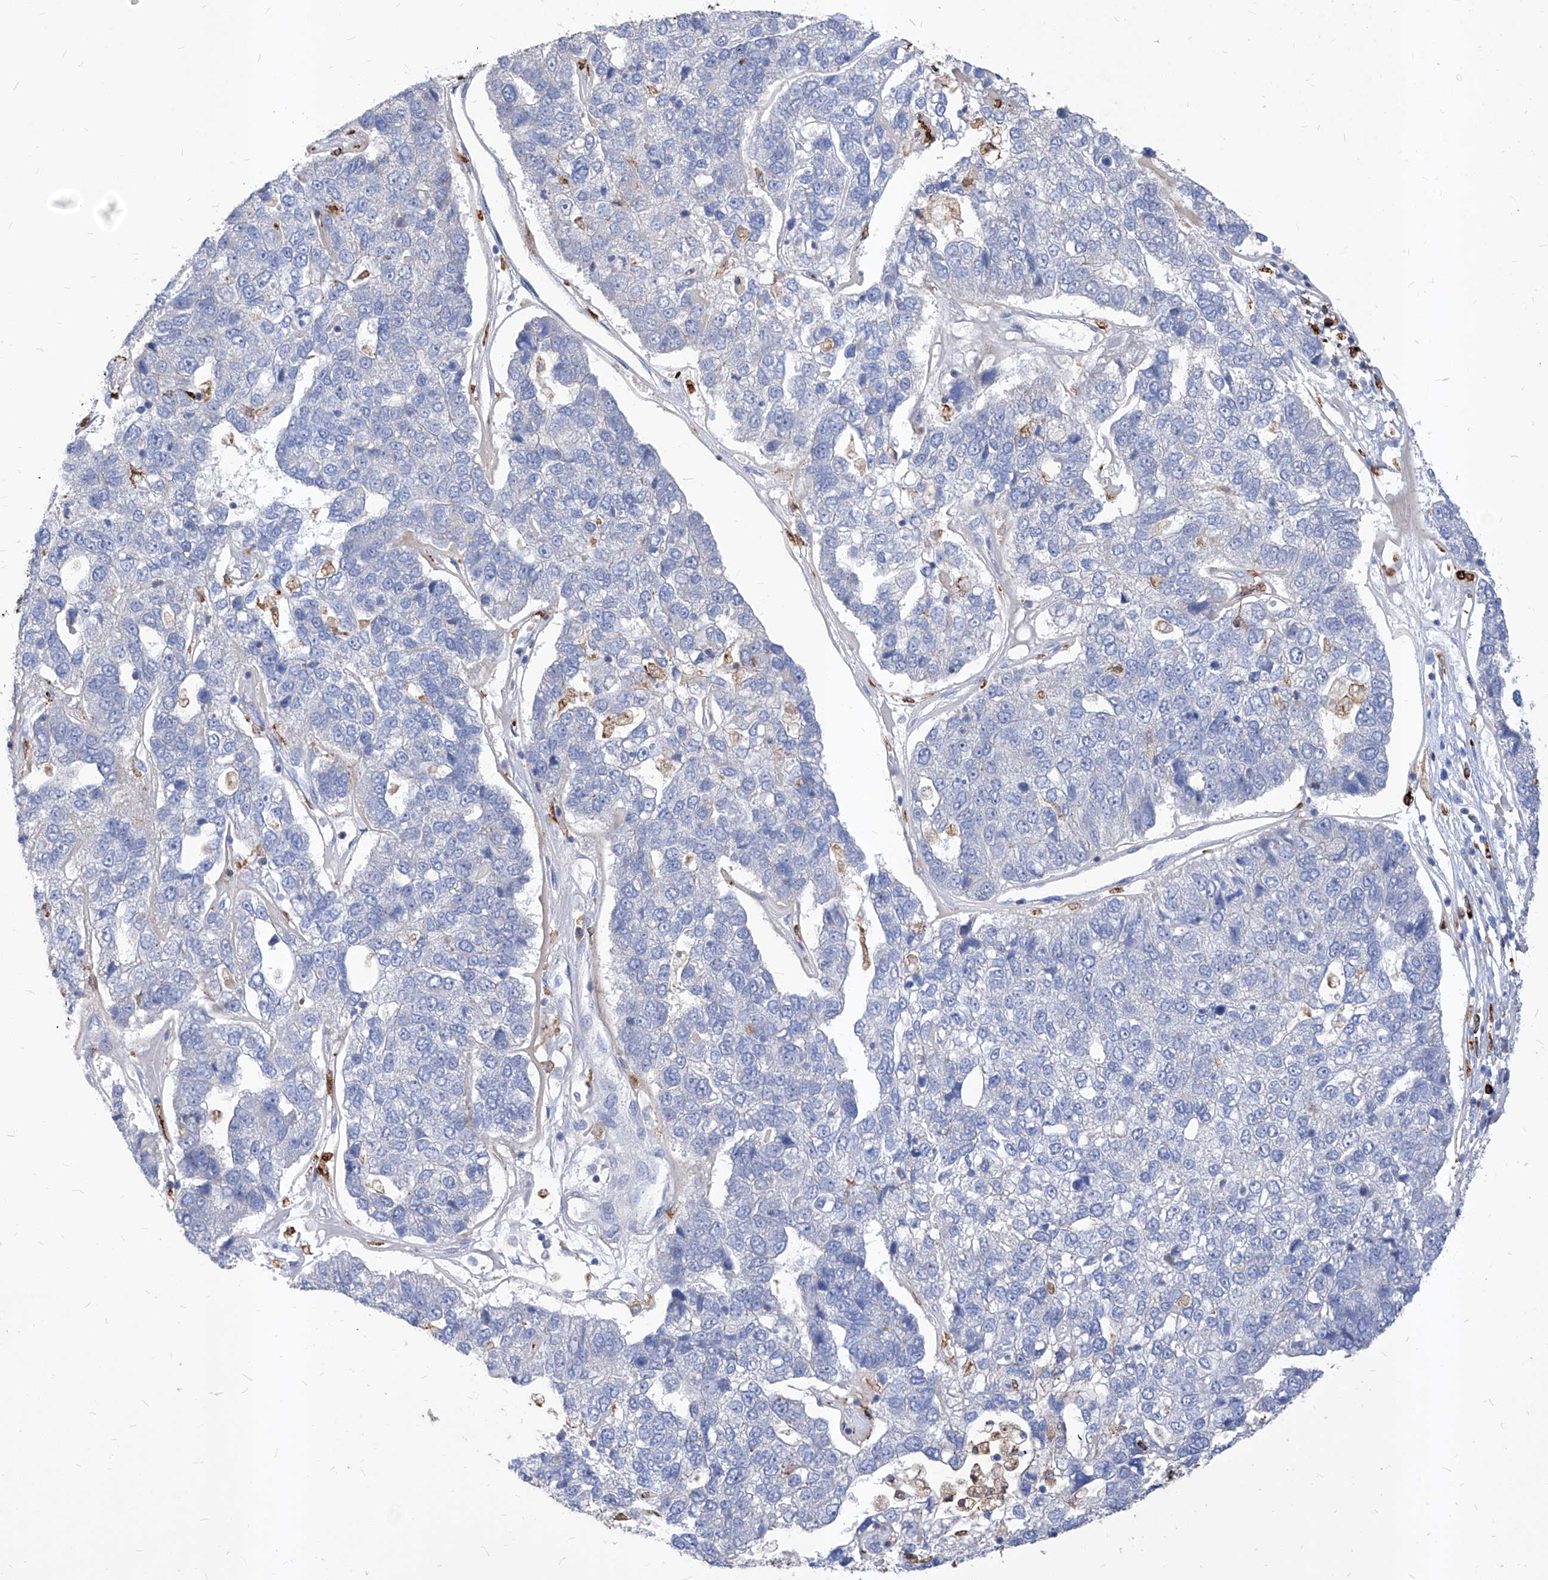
{"staining": {"intensity": "negative", "quantity": "none", "location": "none"}, "tissue": "pancreatic cancer", "cell_type": "Tumor cells", "image_type": "cancer", "snomed": [{"axis": "morphology", "description": "Adenocarcinoma, NOS"}, {"axis": "topography", "description": "Pancreas"}], "caption": "An image of pancreatic cancer (adenocarcinoma) stained for a protein demonstrates no brown staining in tumor cells. (Immunohistochemistry (ihc), brightfield microscopy, high magnification).", "gene": "UBOX5", "patient": {"sex": "female", "age": 61}}